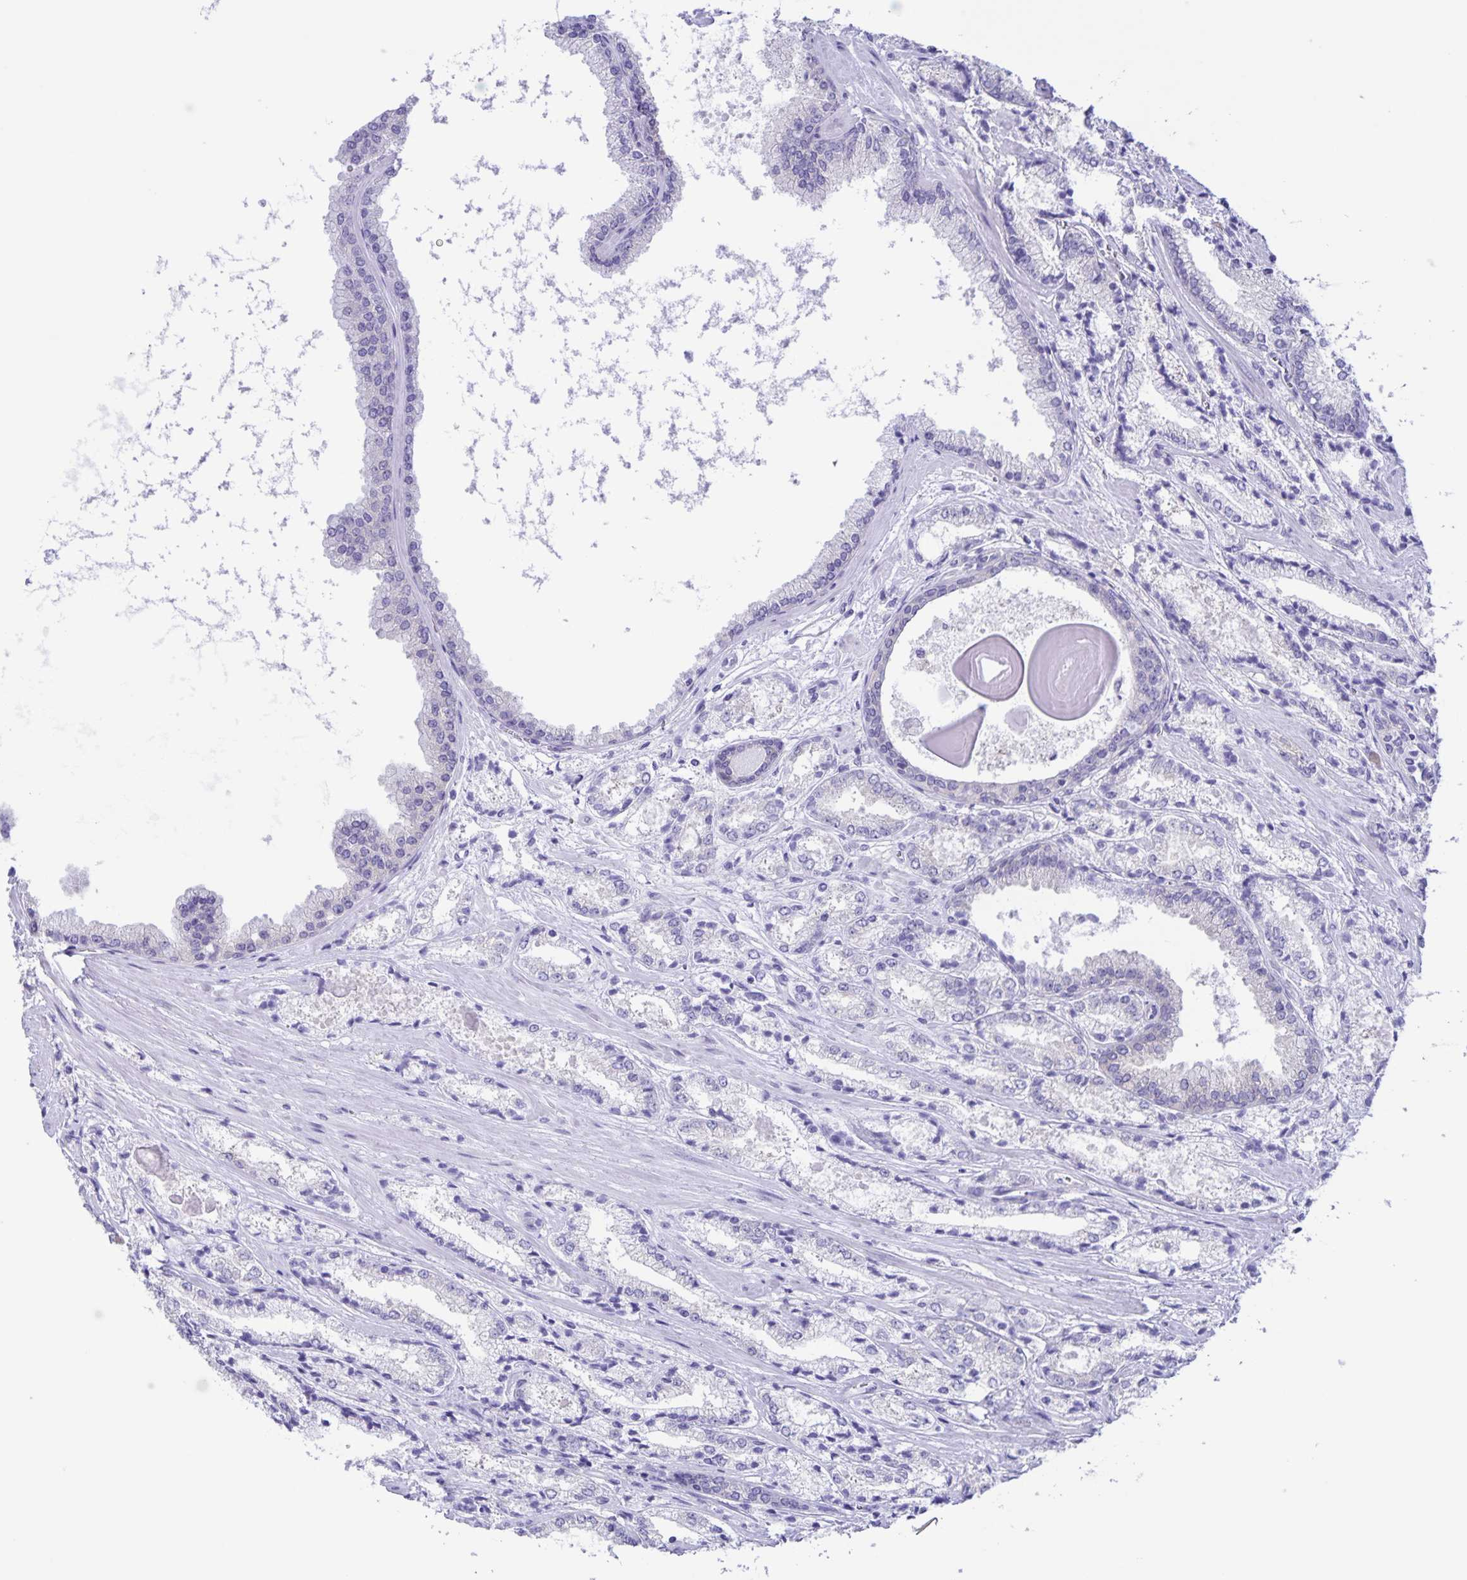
{"staining": {"intensity": "negative", "quantity": "none", "location": "none"}, "tissue": "prostate cancer", "cell_type": "Tumor cells", "image_type": "cancer", "snomed": [{"axis": "morphology", "description": "Adenocarcinoma, High grade"}, {"axis": "topography", "description": "Prostate"}], "caption": "The IHC image has no significant staining in tumor cells of prostate cancer (high-grade adenocarcinoma) tissue.", "gene": "CAPSL", "patient": {"sex": "male", "age": 64}}